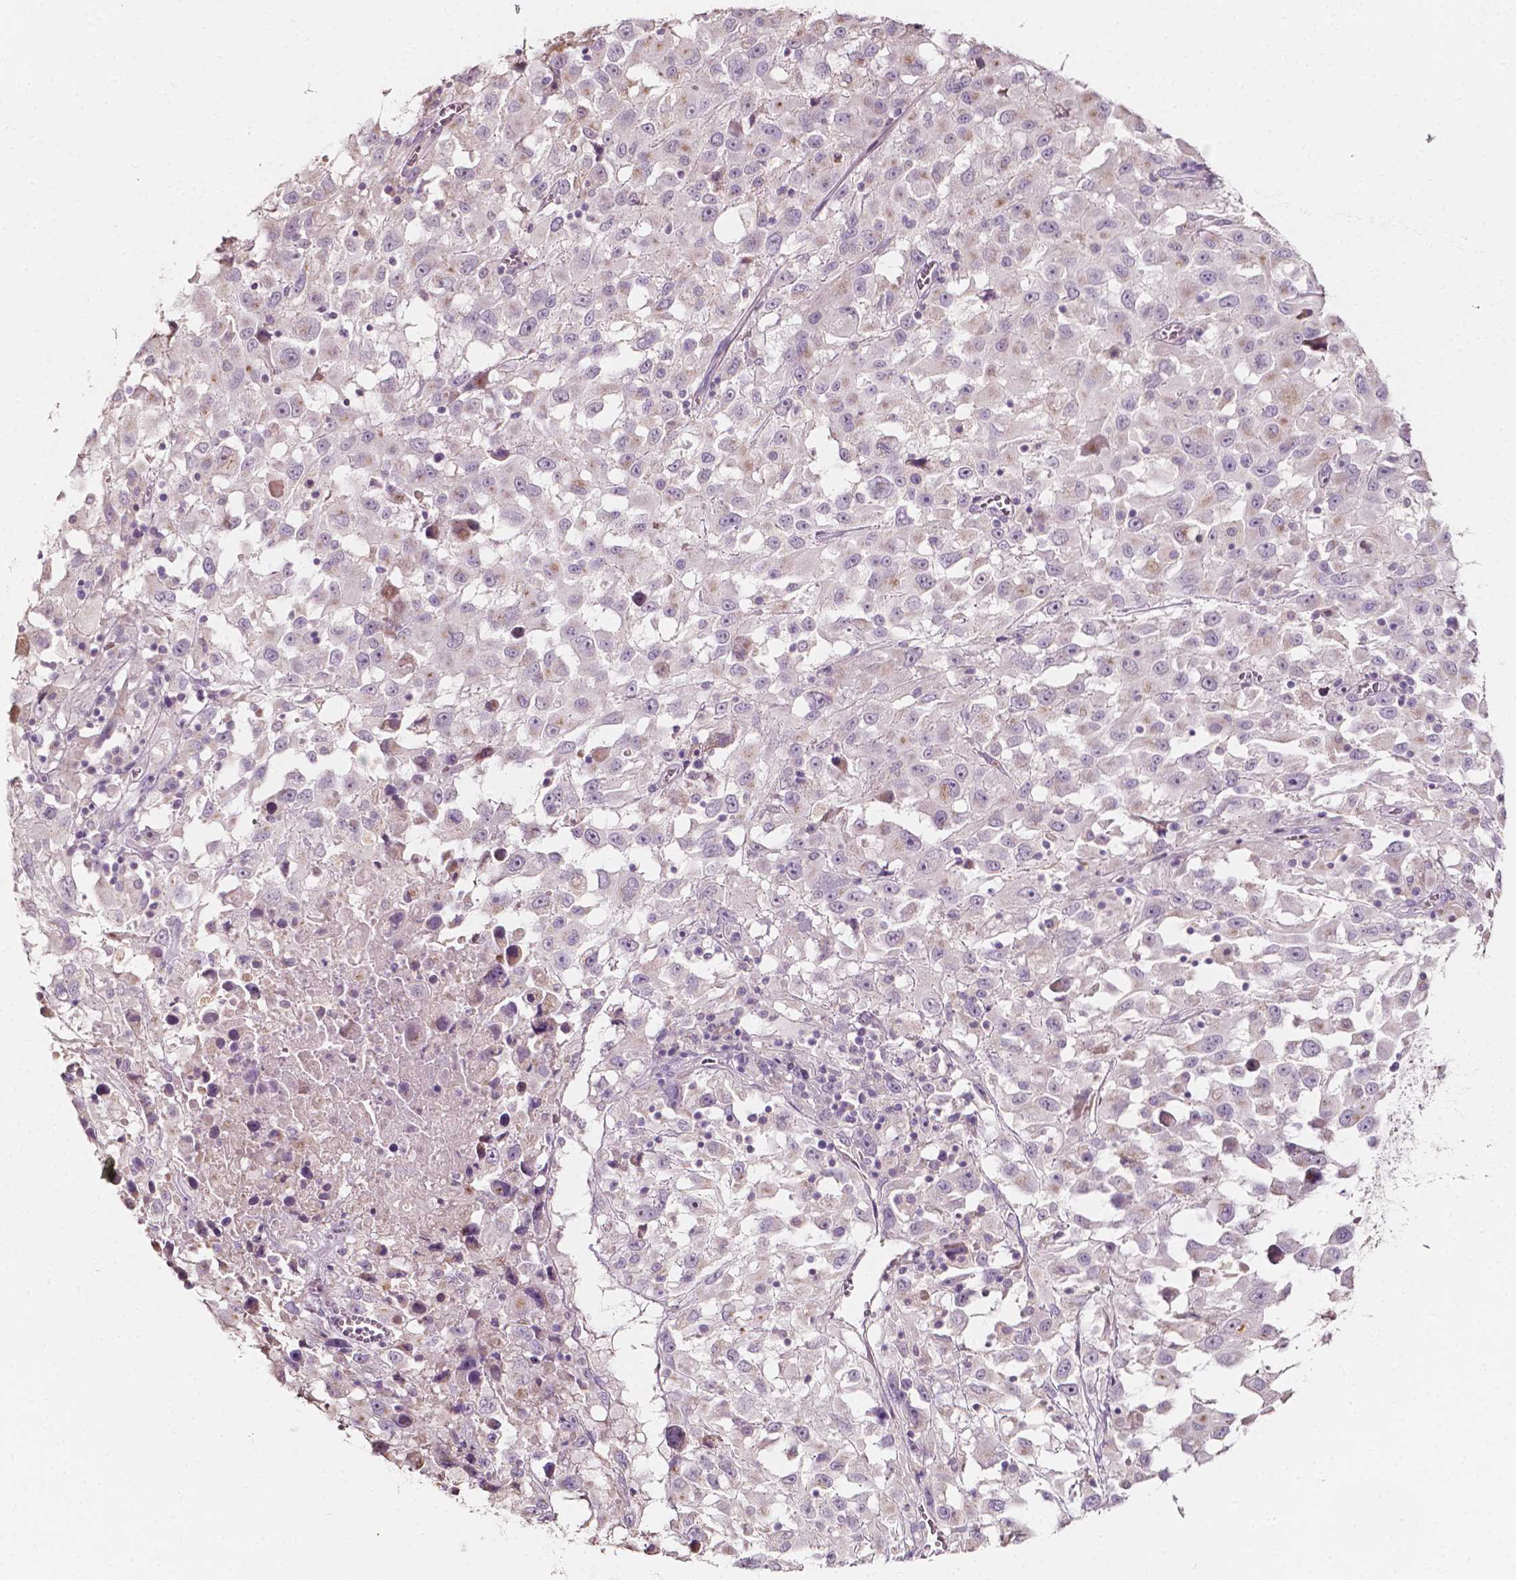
{"staining": {"intensity": "weak", "quantity": "<25%", "location": "cytoplasmic/membranous"}, "tissue": "melanoma", "cell_type": "Tumor cells", "image_type": "cancer", "snomed": [{"axis": "morphology", "description": "Malignant melanoma, Metastatic site"}, {"axis": "topography", "description": "Soft tissue"}], "caption": "High magnification brightfield microscopy of melanoma stained with DAB (brown) and counterstained with hematoxylin (blue): tumor cells show no significant staining.", "gene": "NPC1L1", "patient": {"sex": "male", "age": 50}}